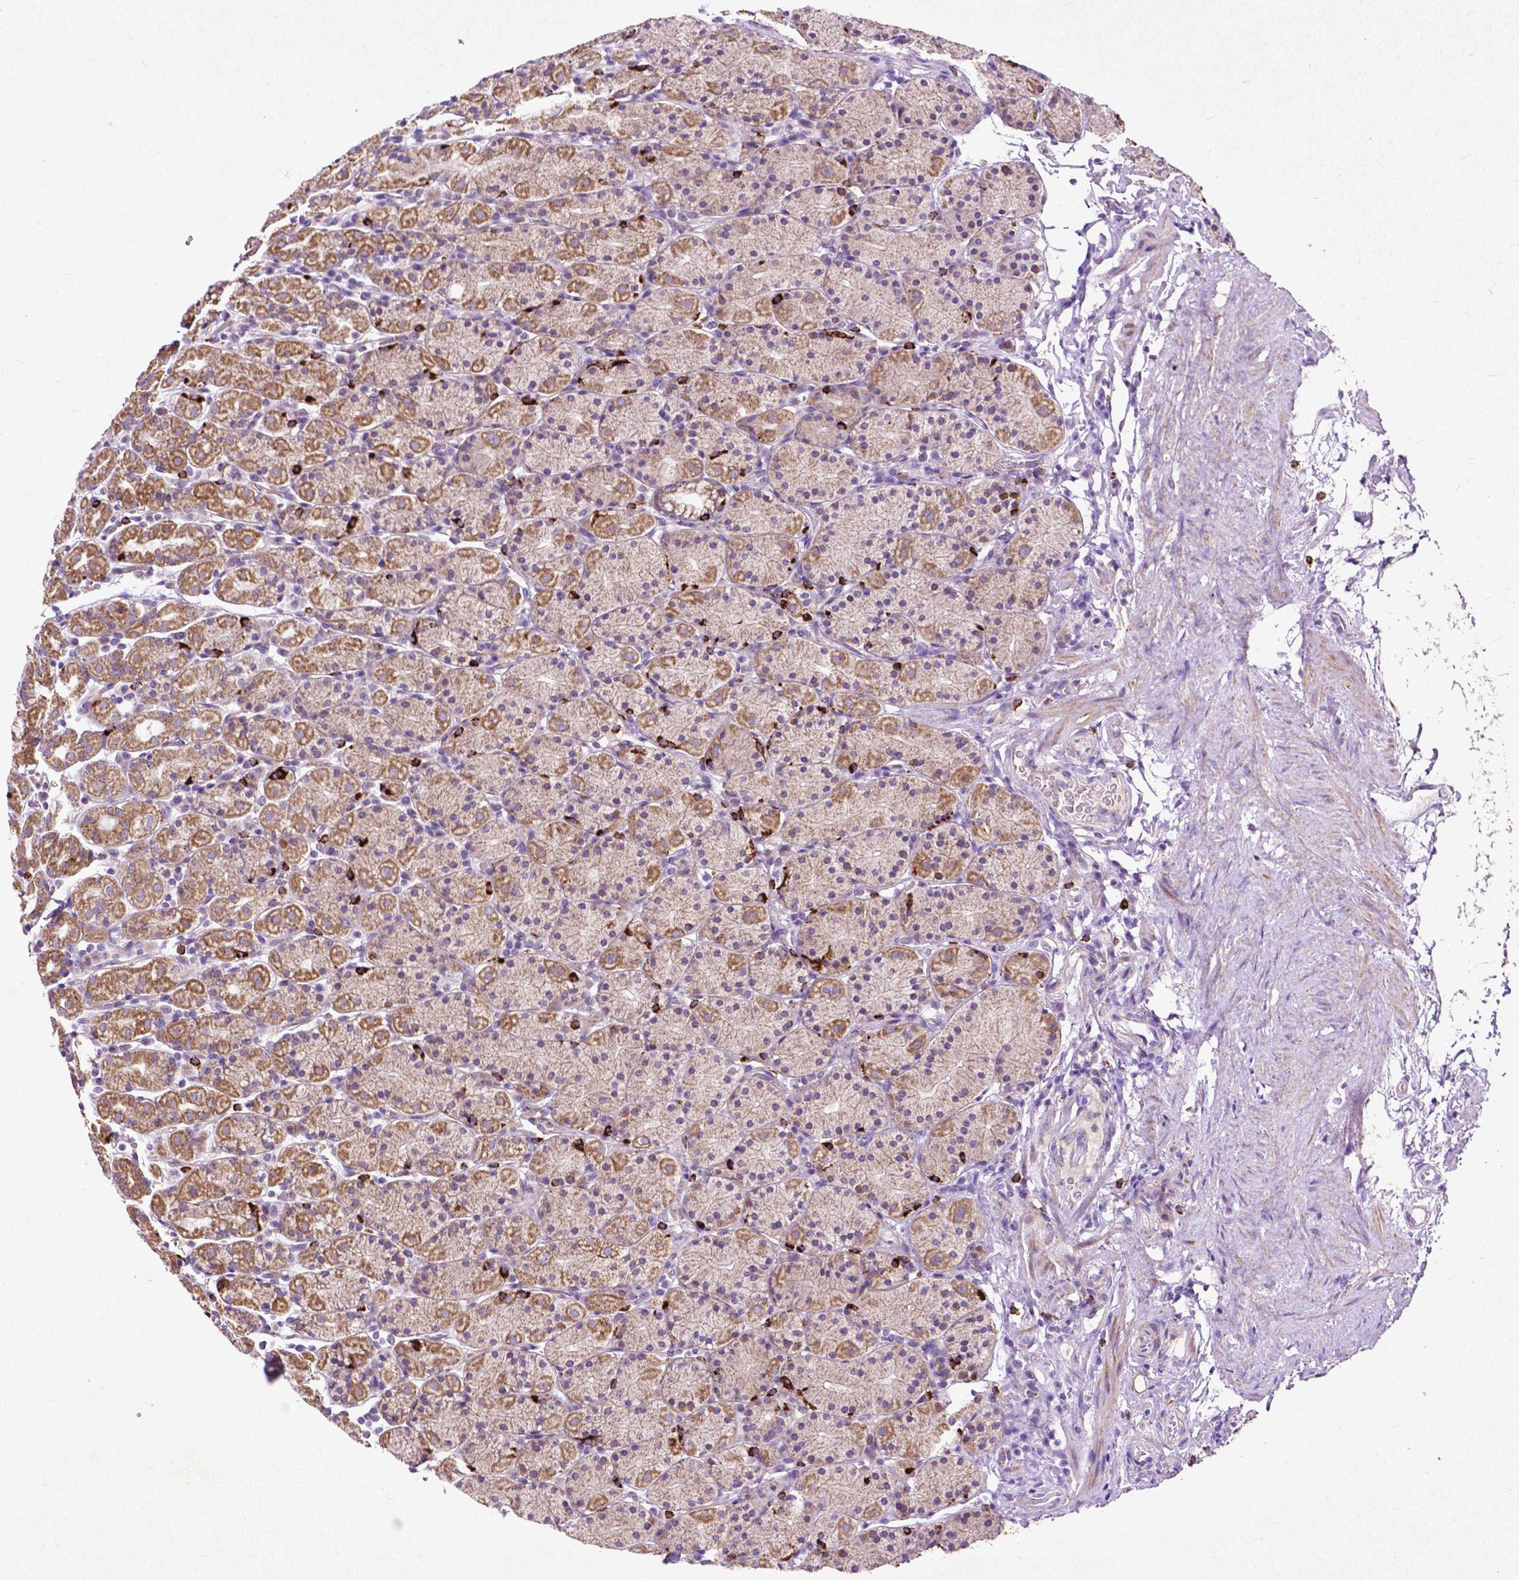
{"staining": {"intensity": "moderate", "quantity": "25%-75%", "location": "cytoplasmic/membranous"}, "tissue": "stomach", "cell_type": "Glandular cells", "image_type": "normal", "snomed": [{"axis": "morphology", "description": "Normal tissue, NOS"}, {"axis": "topography", "description": "Stomach, upper"}, {"axis": "topography", "description": "Stomach"}], "caption": "Protein analysis of unremarkable stomach displays moderate cytoplasmic/membranous positivity in about 25%-75% of glandular cells. The staining was performed using DAB to visualize the protein expression in brown, while the nuclei were stained in blue with hematoxylin (Magnification: 20x).", "gene": "THEGL", "patient": {"sex": "male", "age": 62}}